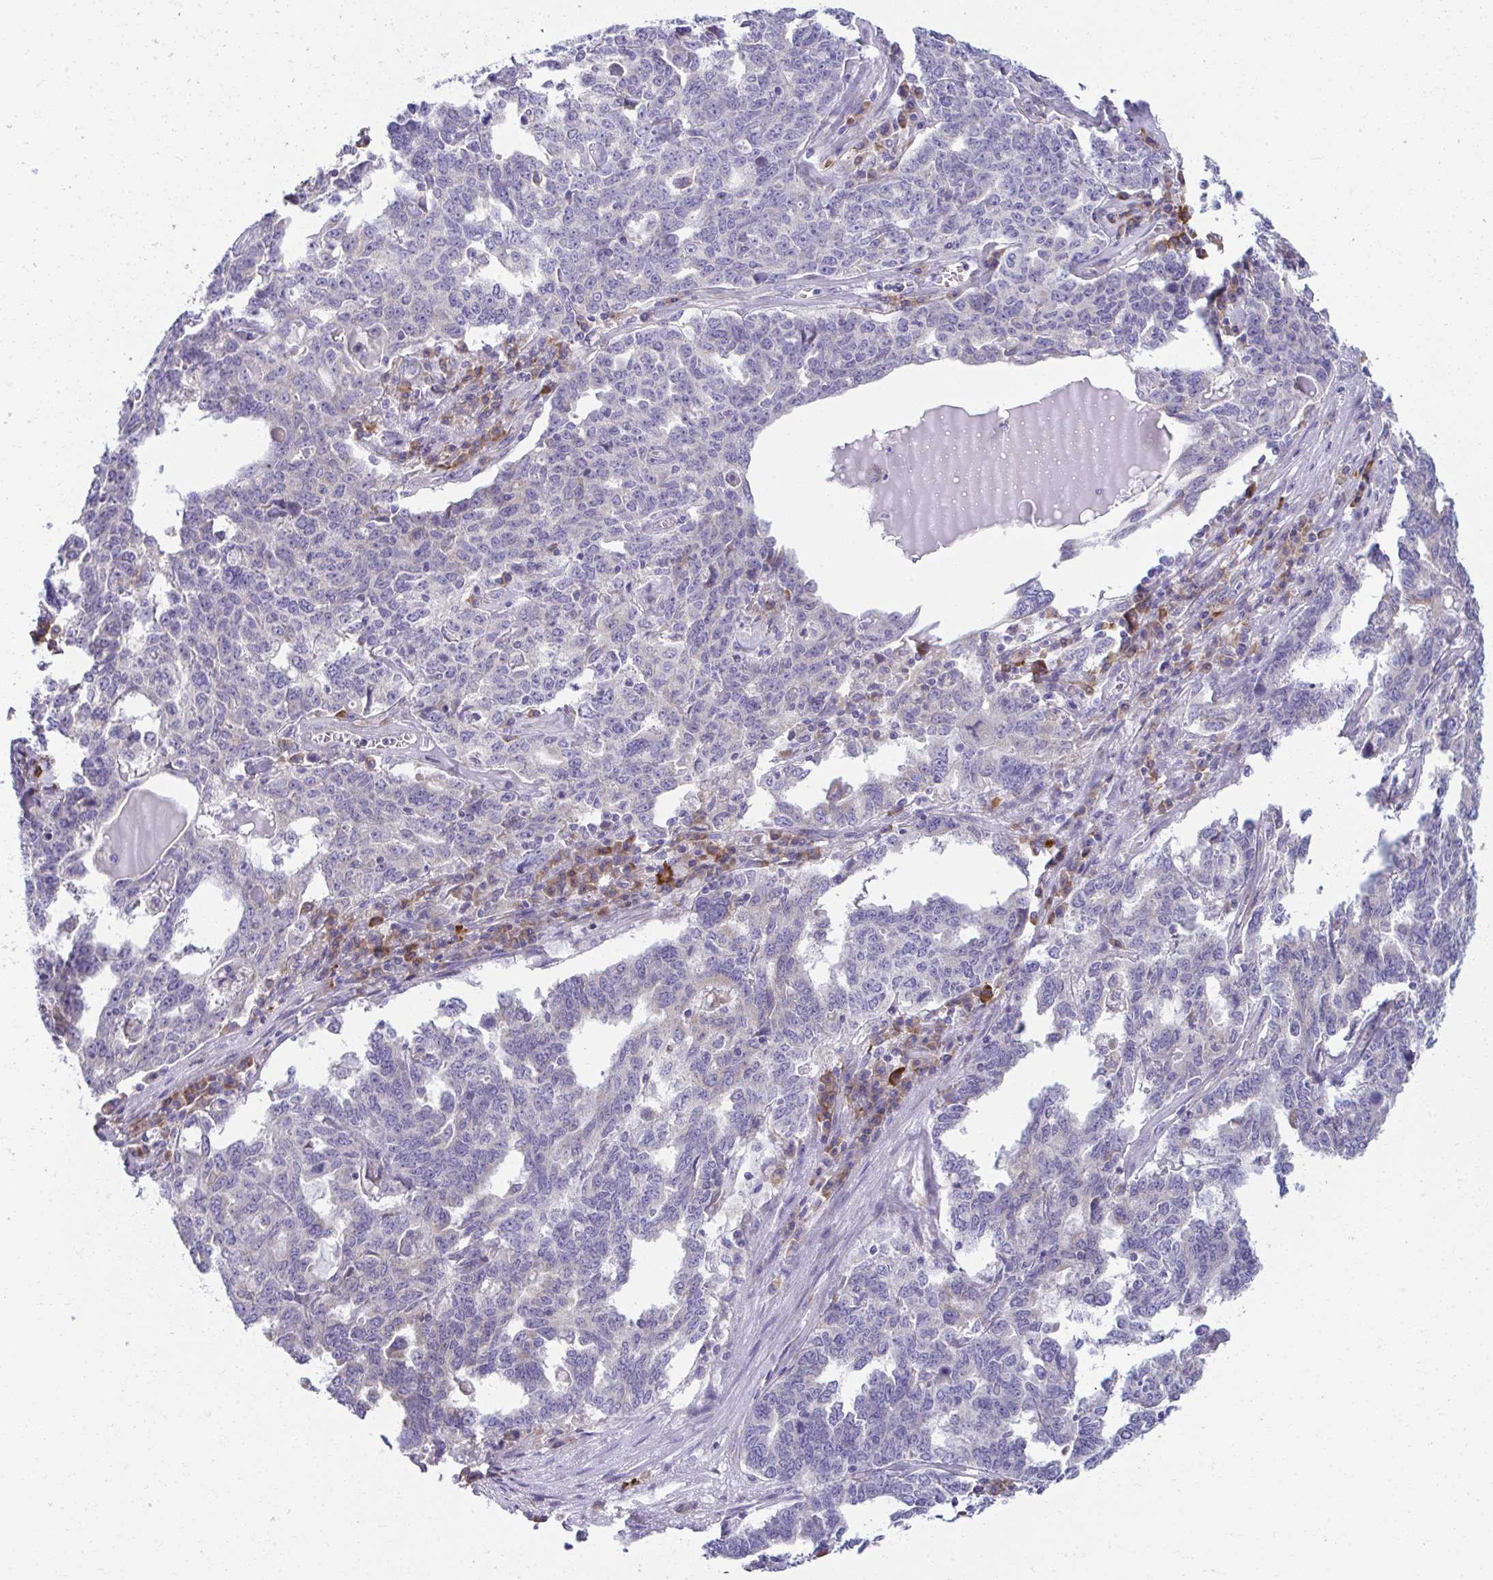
{"staining": {"intensity": "negative", "quantity": "none", "location": "none"}, "tissue": "ovarian cancer", "cell_type": "Tumor cells", "image_type": "cancer", "snomed": [{"axis": "morphology", "description": "Carcinoma, endometroid"}, {"axis": "topography", "description": "Ovary"}], "caption": "DAB immunohistochemical staining of endometroid carcinoma (ovarian) reveals no significant expression in tumor cells.", "gene": "FASLG", "patient": {"sex": "female", "age": 62}}